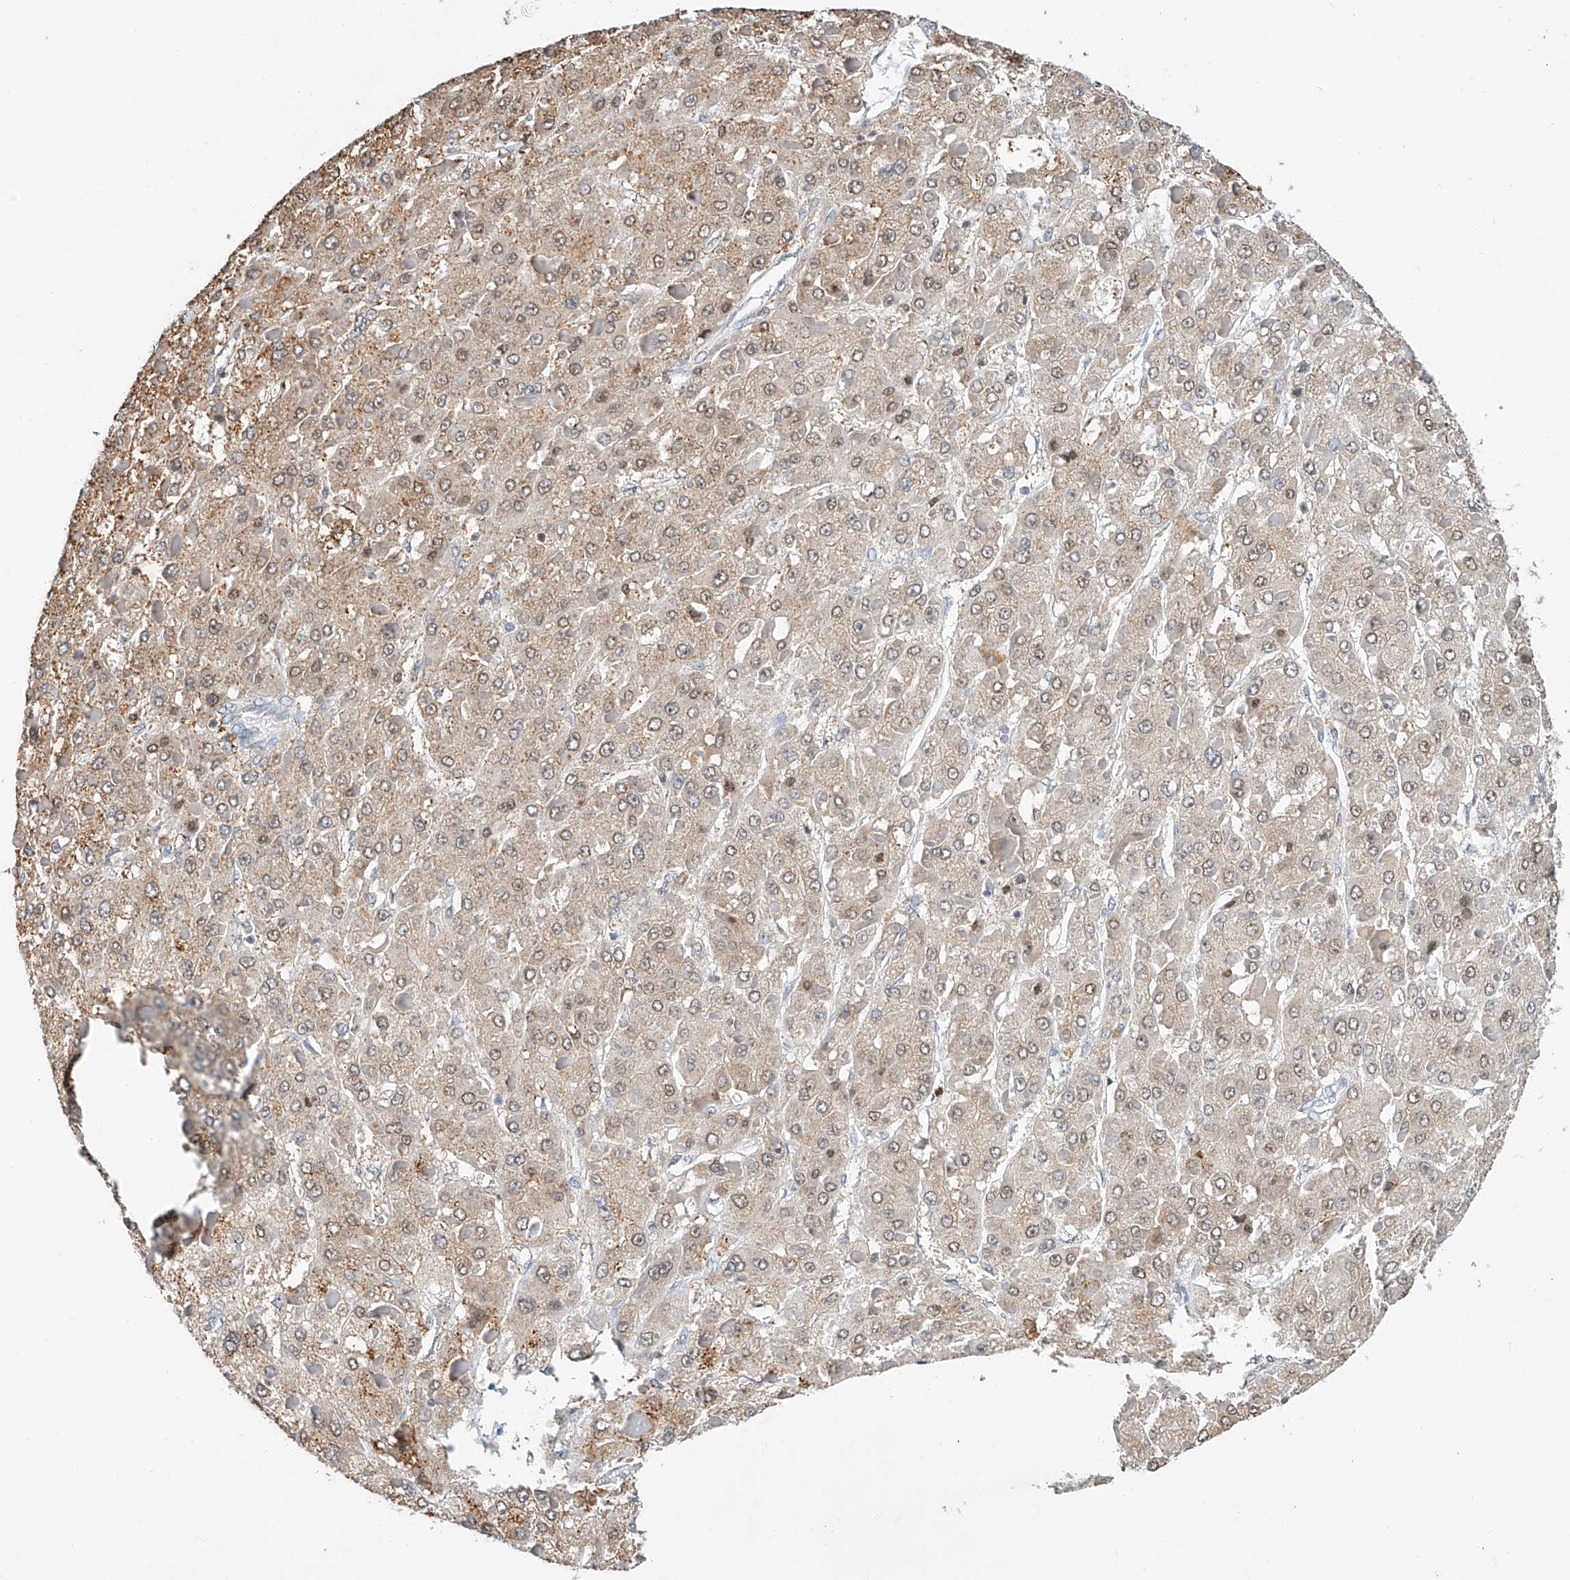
{"staining": {"intensity": "weak", "quantity": ">75%", "location": "cytoplasmic/membranous"}, "tissue": "liver cancer", "cell_type": "Tumor cells", "image_type": "cancer", "snomed": [{"axis": "morphology", "description": "Carcinoma, Hepatocellular, NOS"}, {"axis": "topography", "description": "Liver"}], "caption": "This is a photomicrograph of immunohistochemistry staining of liver cancer, which shows weak positivity in the cytoplasmic/membranous of tumor cells.", "gene": "CTDP1", "patient": {"sex": "female", "age": 73}}